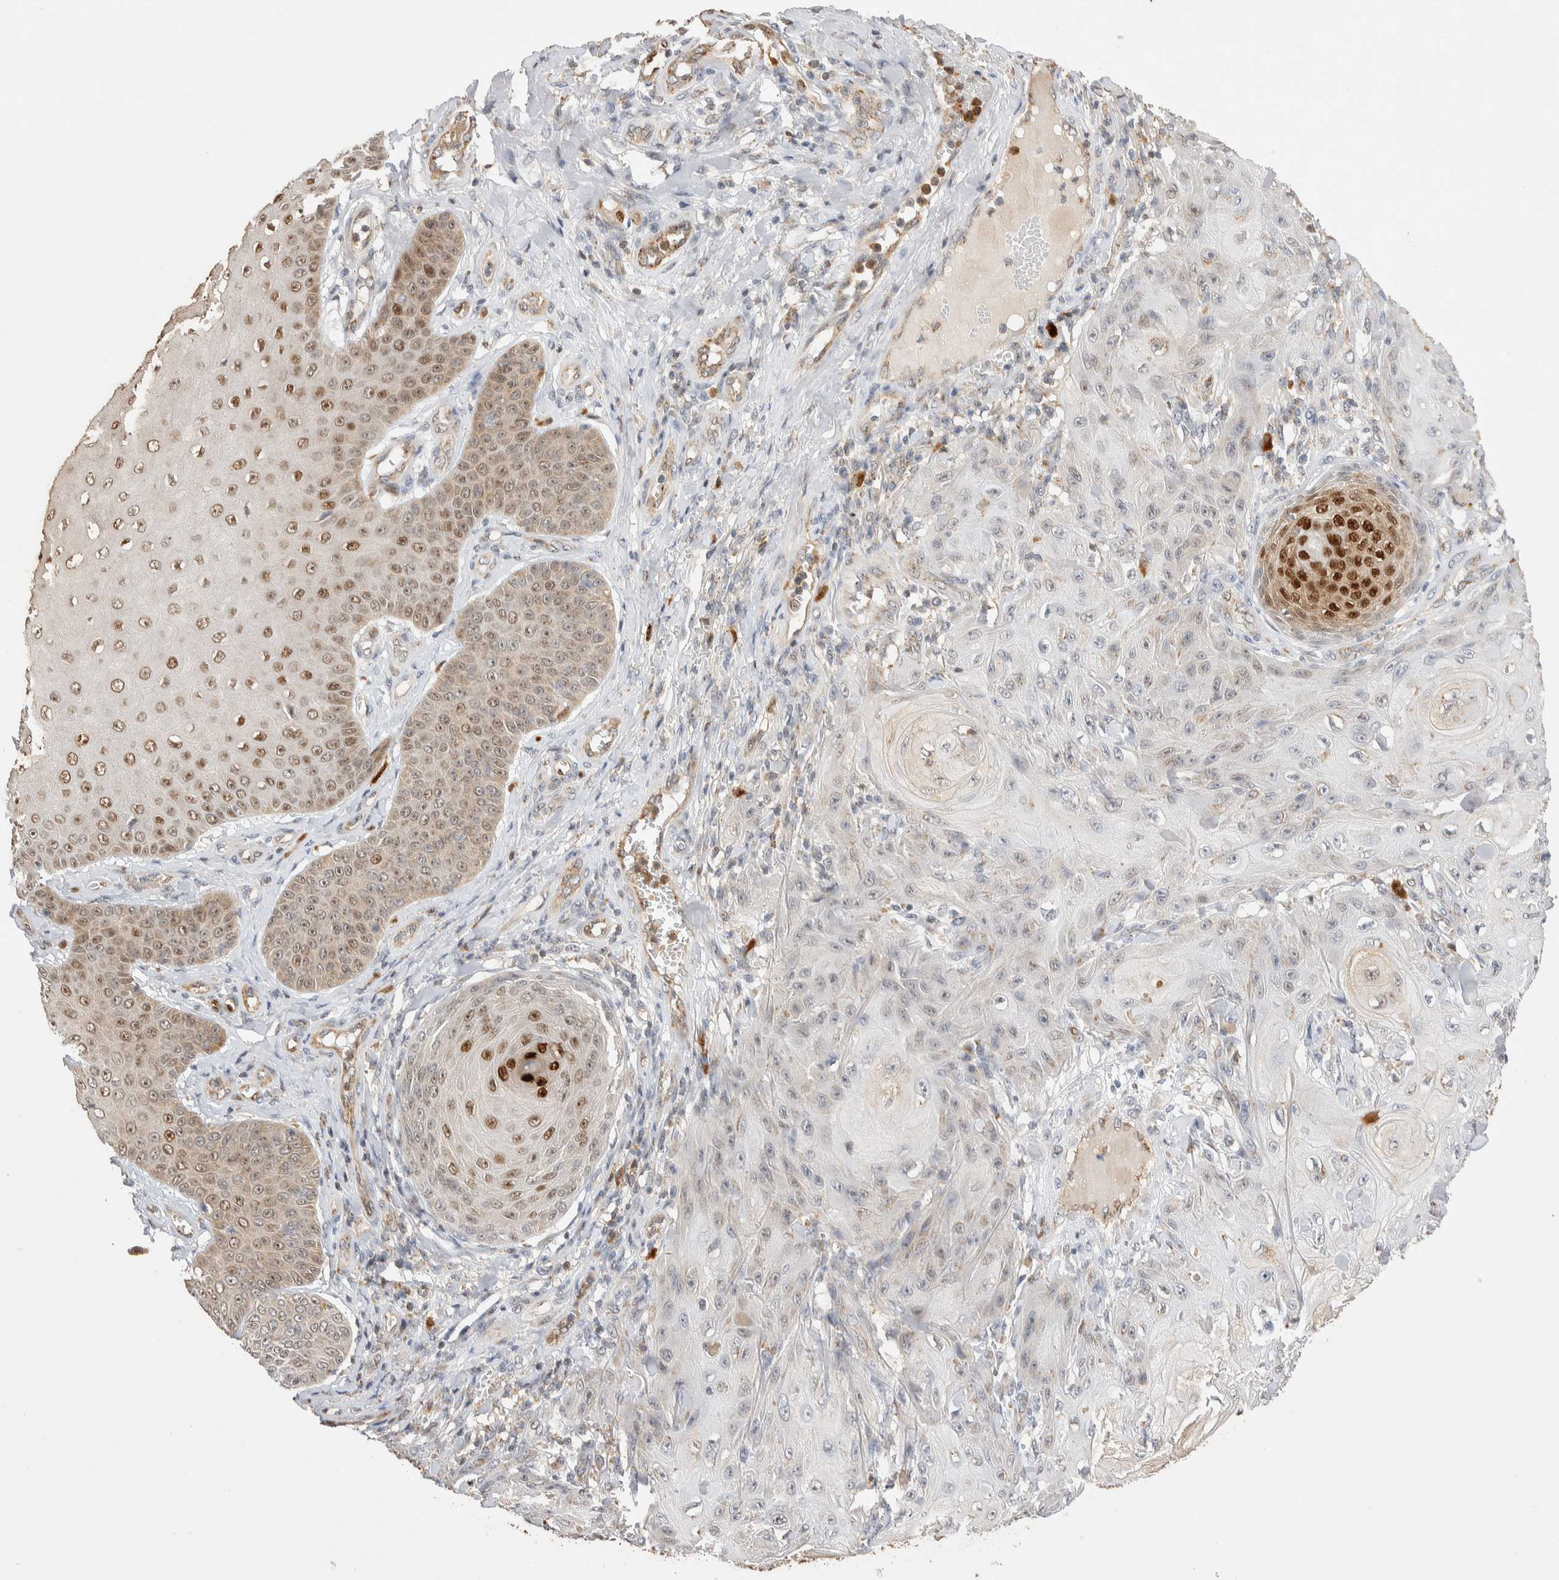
{"staining": {"intensity": "strong", "quantity": "<25%", "location": "nuclear"}, "tissue": "skin cancer", "cell_type": "Tumor cells", "image_type": "cancer", "snomed": [{"axis": "morphology", "description": "Squamous cell carcinoma, NOS"}, {"axis": "topography", "description": "Skin"}], "caption": "Brown immunohistochemical staining in human squamous cell carcinoma (skin) shows strong nuclear positivity in approximately <25% of tumor cells. (Brightfield microscopy of DAB IHC at high magnification).", "gene": "NSMAF", "patient": {"sex": "male", "age": 74}}